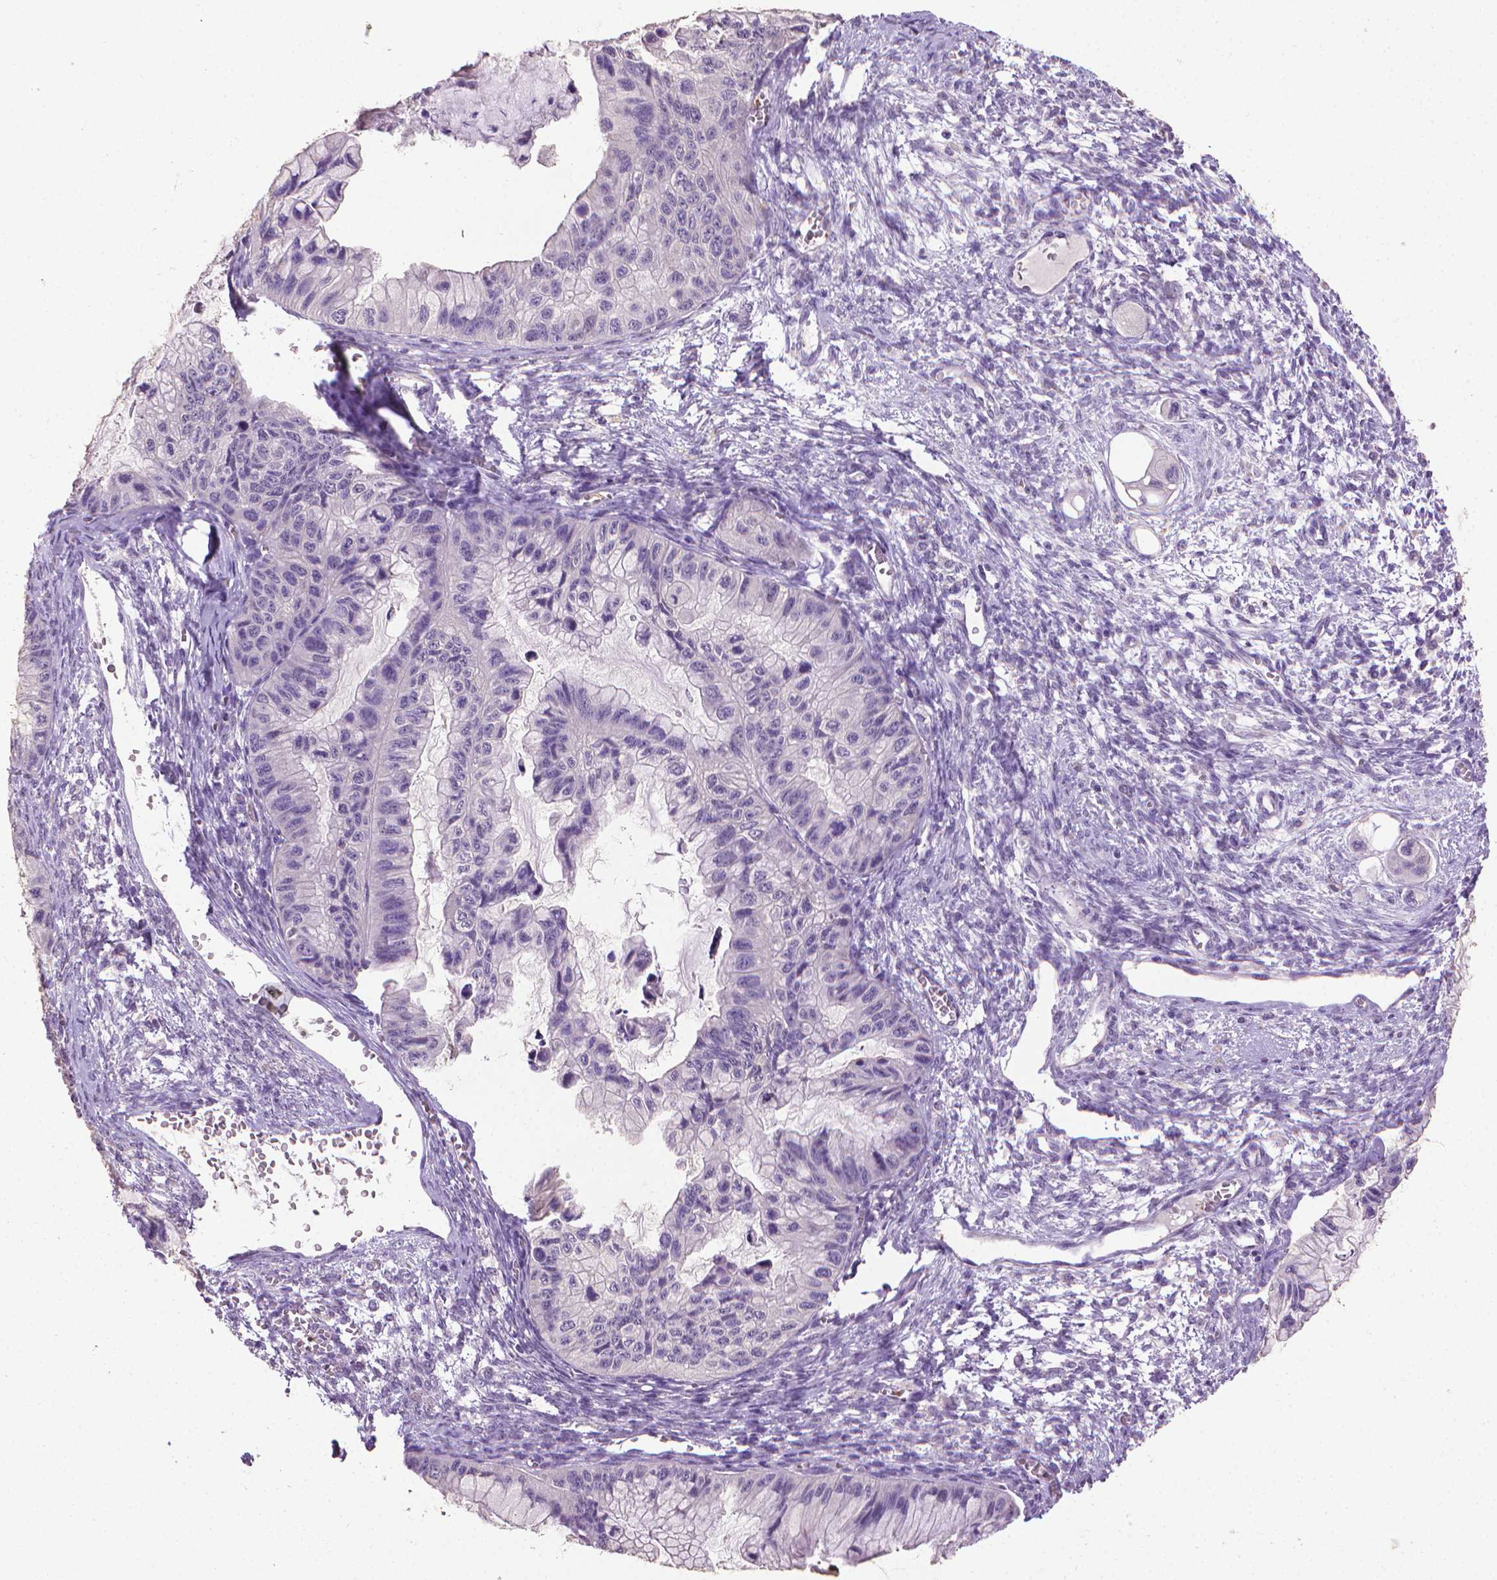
{"staining": {"intensity": "negative", "quantity": "none", "location": "none"}, "tissue": "ovarian cancer", "cell_type": "Tumor cells", "image_type": "cancer", "snomed": [{"axis": "morphology", "description": "Cystadenocarcinoma, mucinous, NOS"}, {"axis": "topography", "description": "Ovary"}], "caption": "This histopathology image is of ovarian mucinous cystadenocarcinoma stained with IHC to label a protein in brown with the nuclei are counter-stained blue. There is no staining in tumor cells.", "gene": "CDKN2D", "patient": {"sex": "female", "age": 72}}